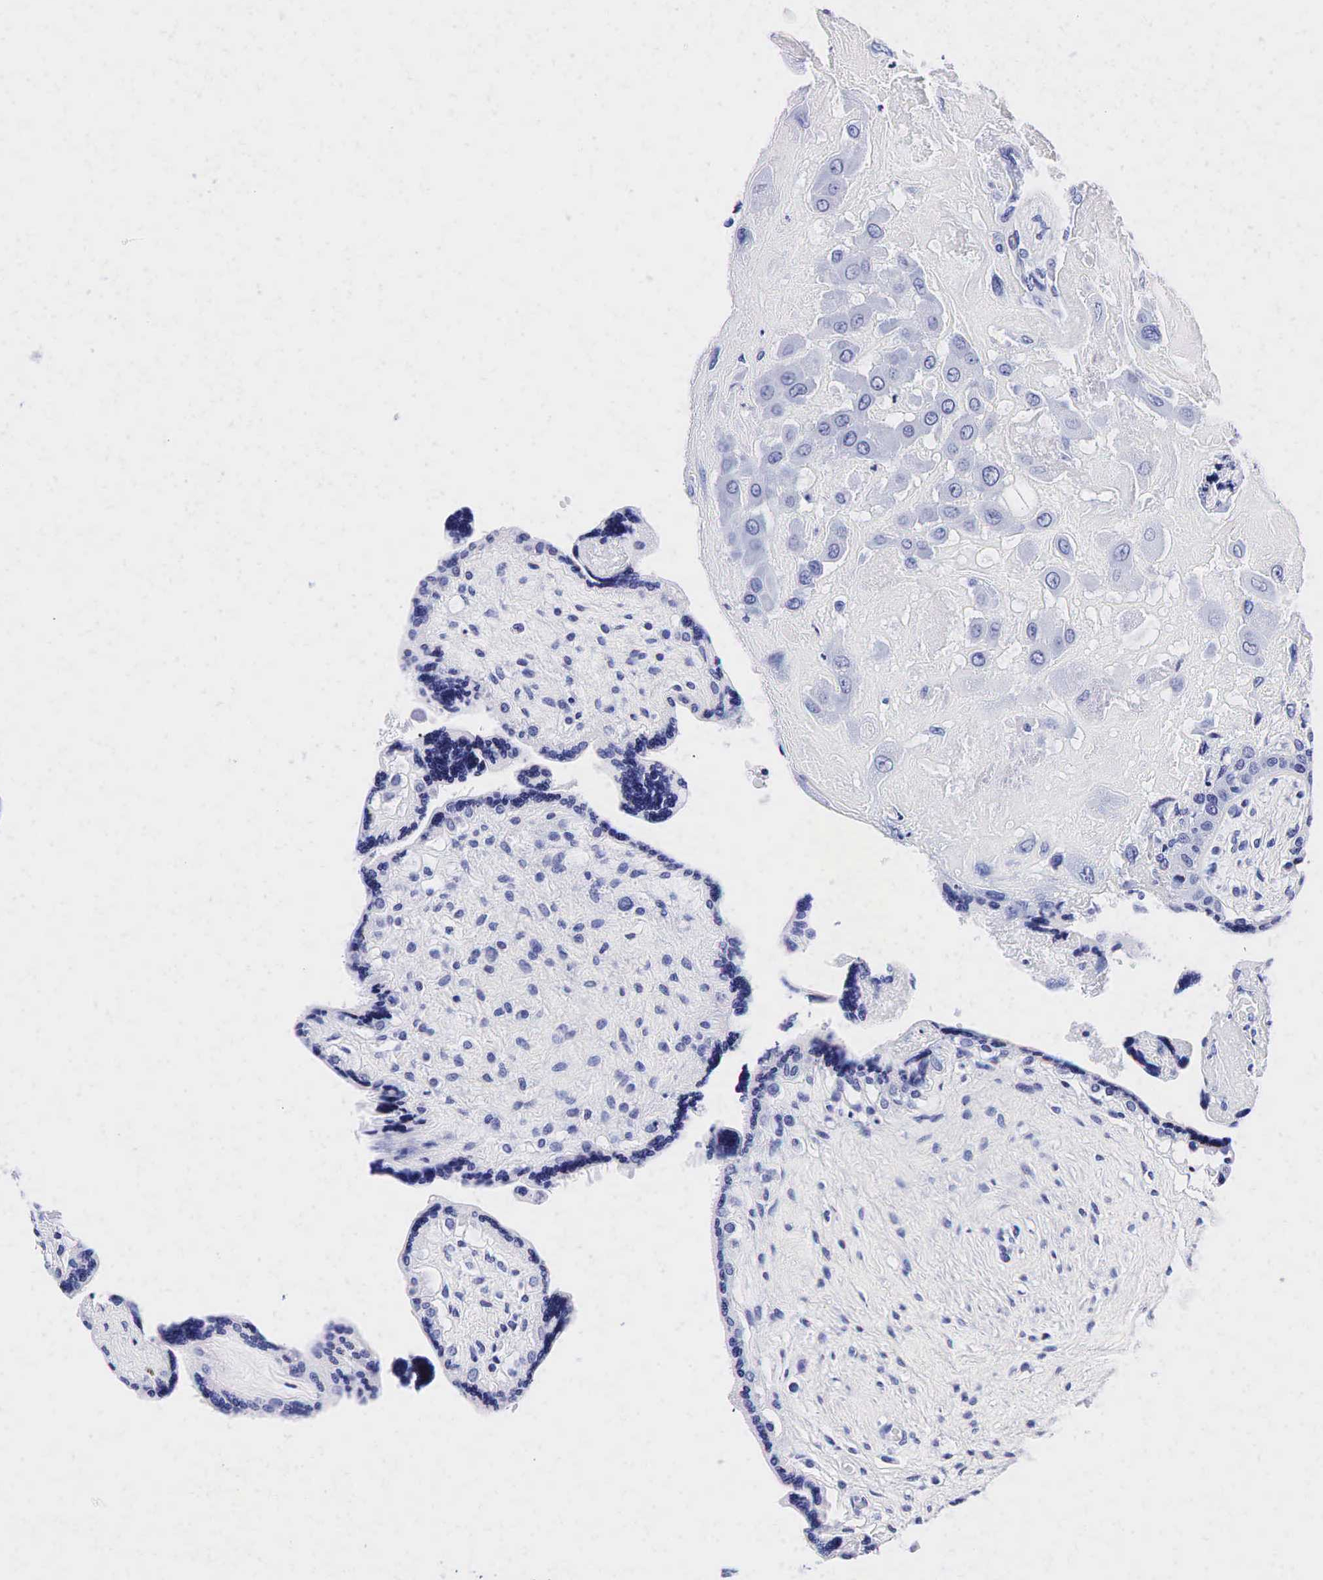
{"staining": {"intensity": "negative", "quantity": "none", "location": "none"}, "tissue": "placenta", "cell_type": "Decidual cells", "image_type": "normal", "snomed": [{"axis": "morphology", "description": "Normal tissue, NOS"}, {"axis": "topography", "description": "Placenta"}], "caption": "This image is of benign placenta stained with immunohistochemistry (IHC) to label a protein in brown with the nuclei are counter-stained blue. There is no expression in decidual cells. (Stains: DAB (3,3'-diaminobenzidine) immunohistochemistry (IHC) with hematoxylin counter stain, Microscopy: brightfield microscopy at high magnification).", "gene": "TG", "patient": {"sex": "female", "age": 31}}